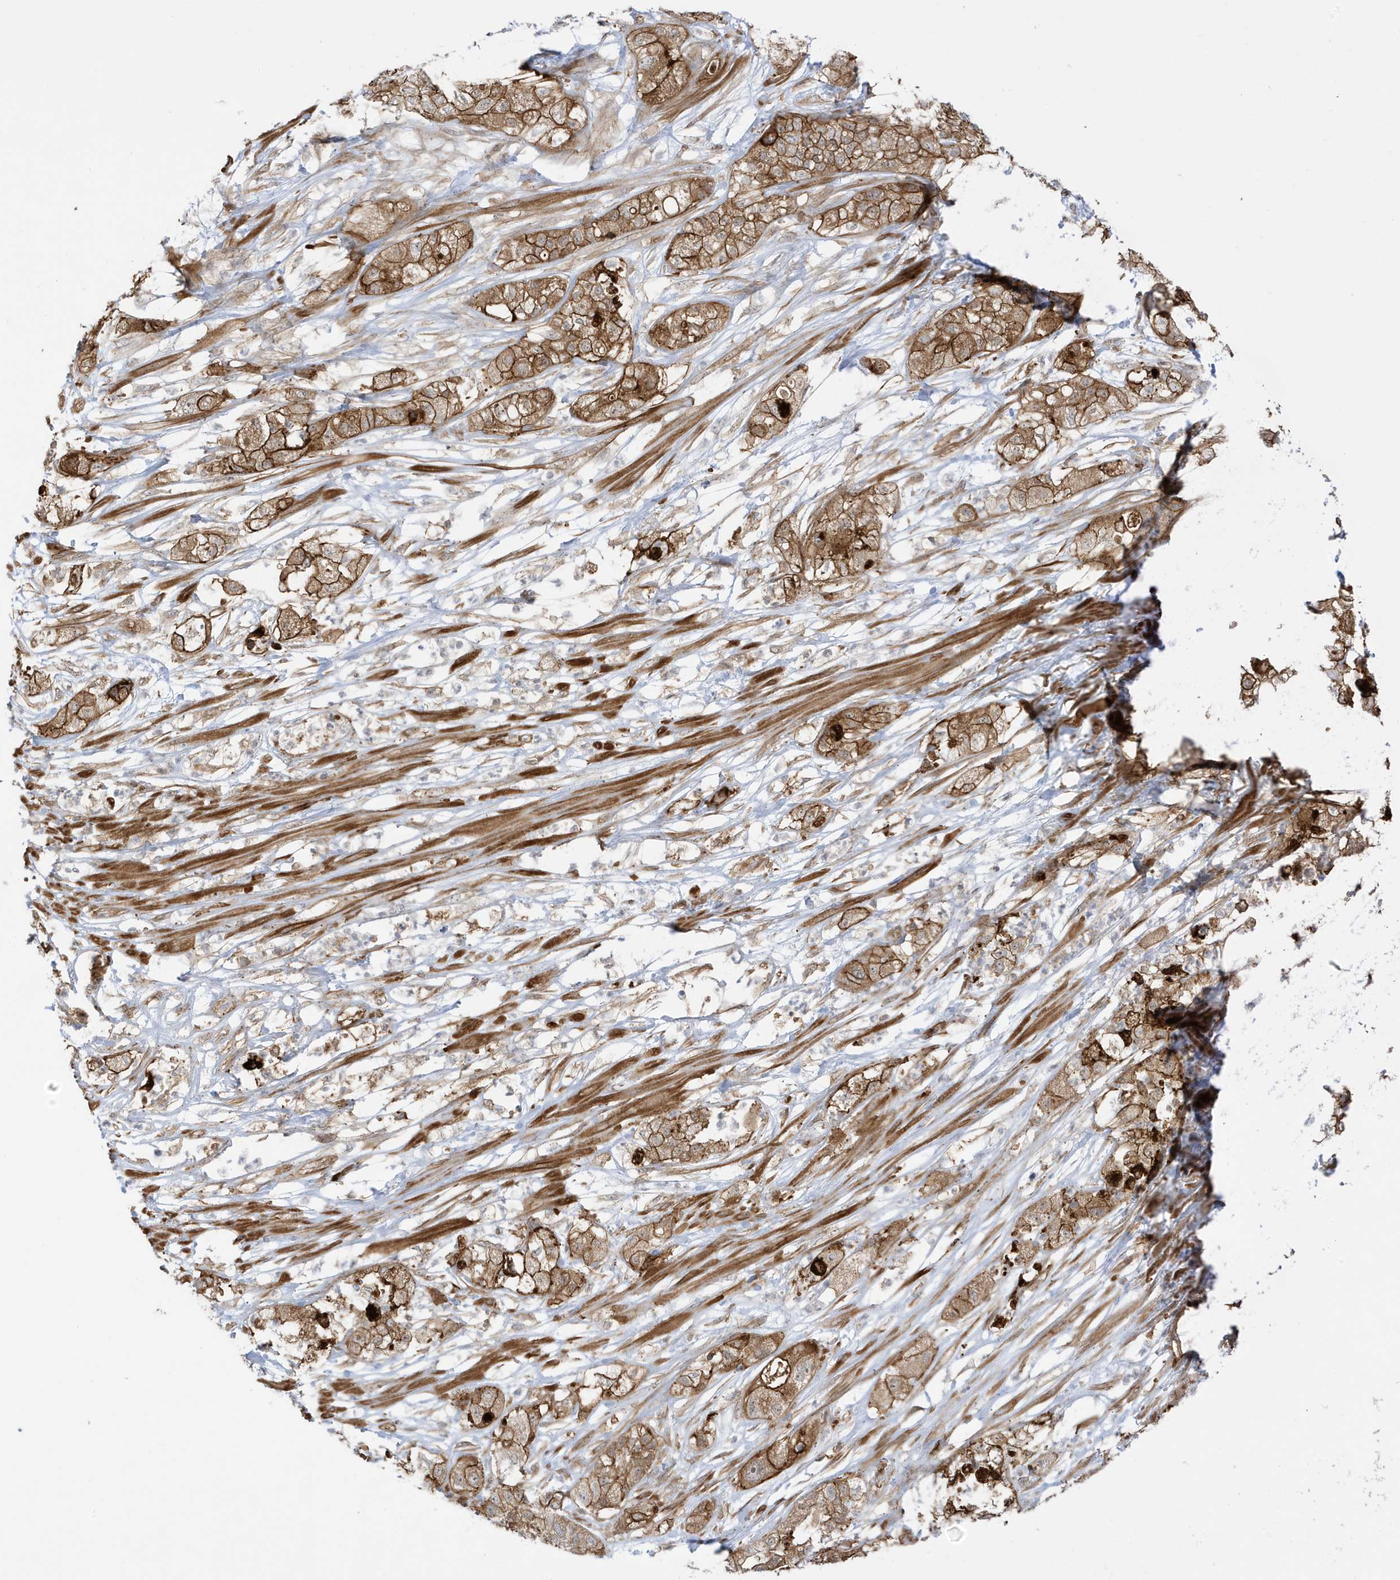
{"staining": {"intensity": "moderate", "quantity": ">75%", "location": "cytoplasmic/membranous"}, "tissue": "pancreatic cancer", "cell_type": "Tumor cells", "image_type": "cancer", "snomed": [{"axis": "morphology", "description": "Adenocarcinoma, NOS"}, {"axis": "topography", "description": "Pancreas"}], "caption": "DAB immunohistochemical staining of adenocarcinoma (pancreatic) displays moderate cytoplasmic/membranous protein staining in approximately >75% of tumor cells.", "gene": "CDC42EP3", "patient": {"sex": "female", "age": 78}}